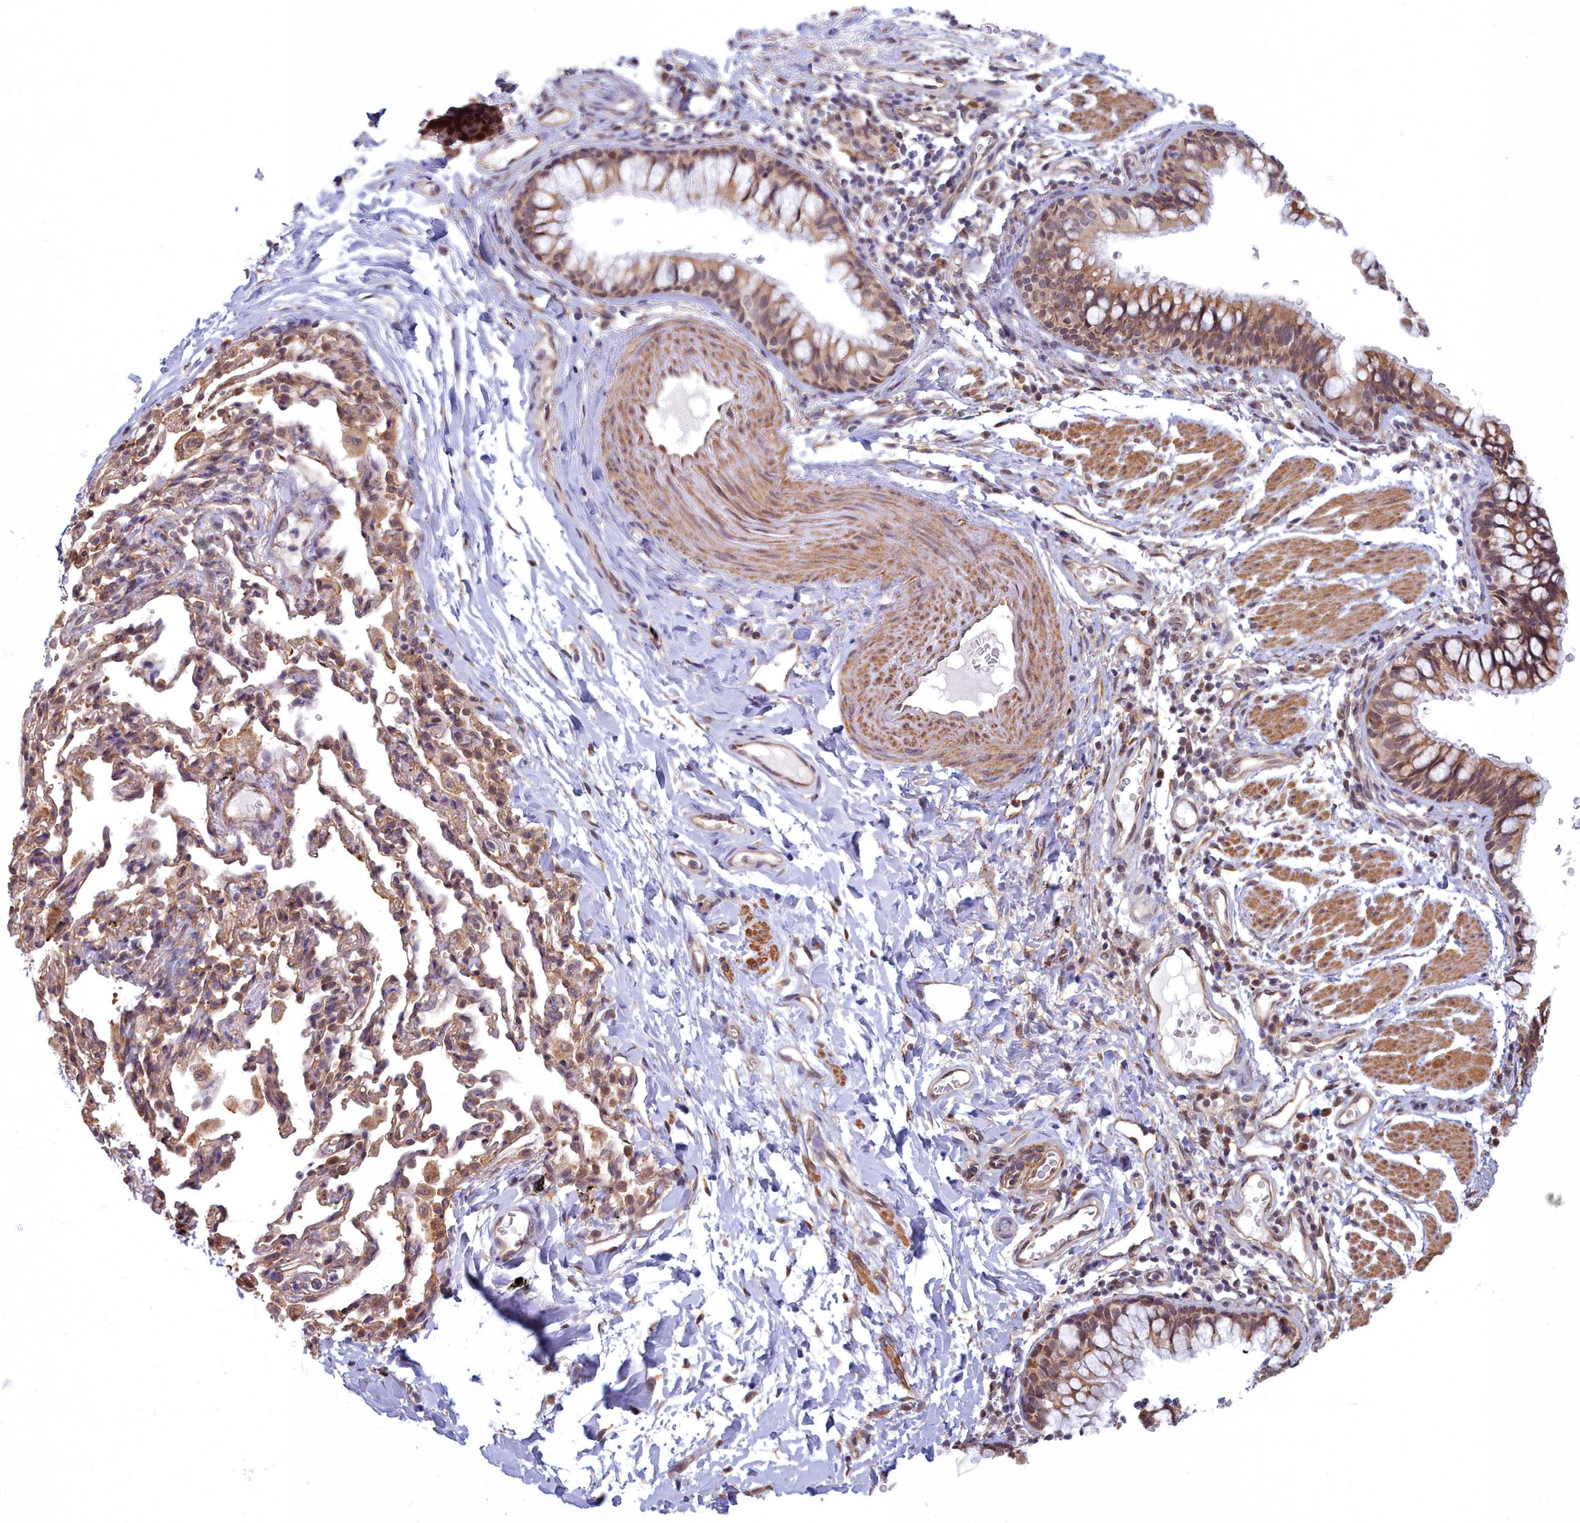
{"staining": {"intensity": "moderate", "quantity": ">75%", "location": "cytoplasmic/membranous,nuclear"}, "tissue": "bronchus", "cell_type": "Respiratory epithelial cells", "image_type": "normal", "snomed": [{"axis": "morphology", "description": "Normal tissue, NOS"}, {"axis": "topography", "description": "Cartilage tissue"}, {"axis": "topography", "description": "Bronchus"}], "caption": "Bronchus stained with DAB (3,3'-diaminobenzidine) immunohistochemistry displays medium levels of moderate cytoplasmic/membranous,nuclear positivity in approximately >75% of respiratory epithelial cells. (brown staining indicates protein expression, while blue staining denotes nuclei).", "gene": "MAK16", "patient": {"sex": "female", "age": 36}}